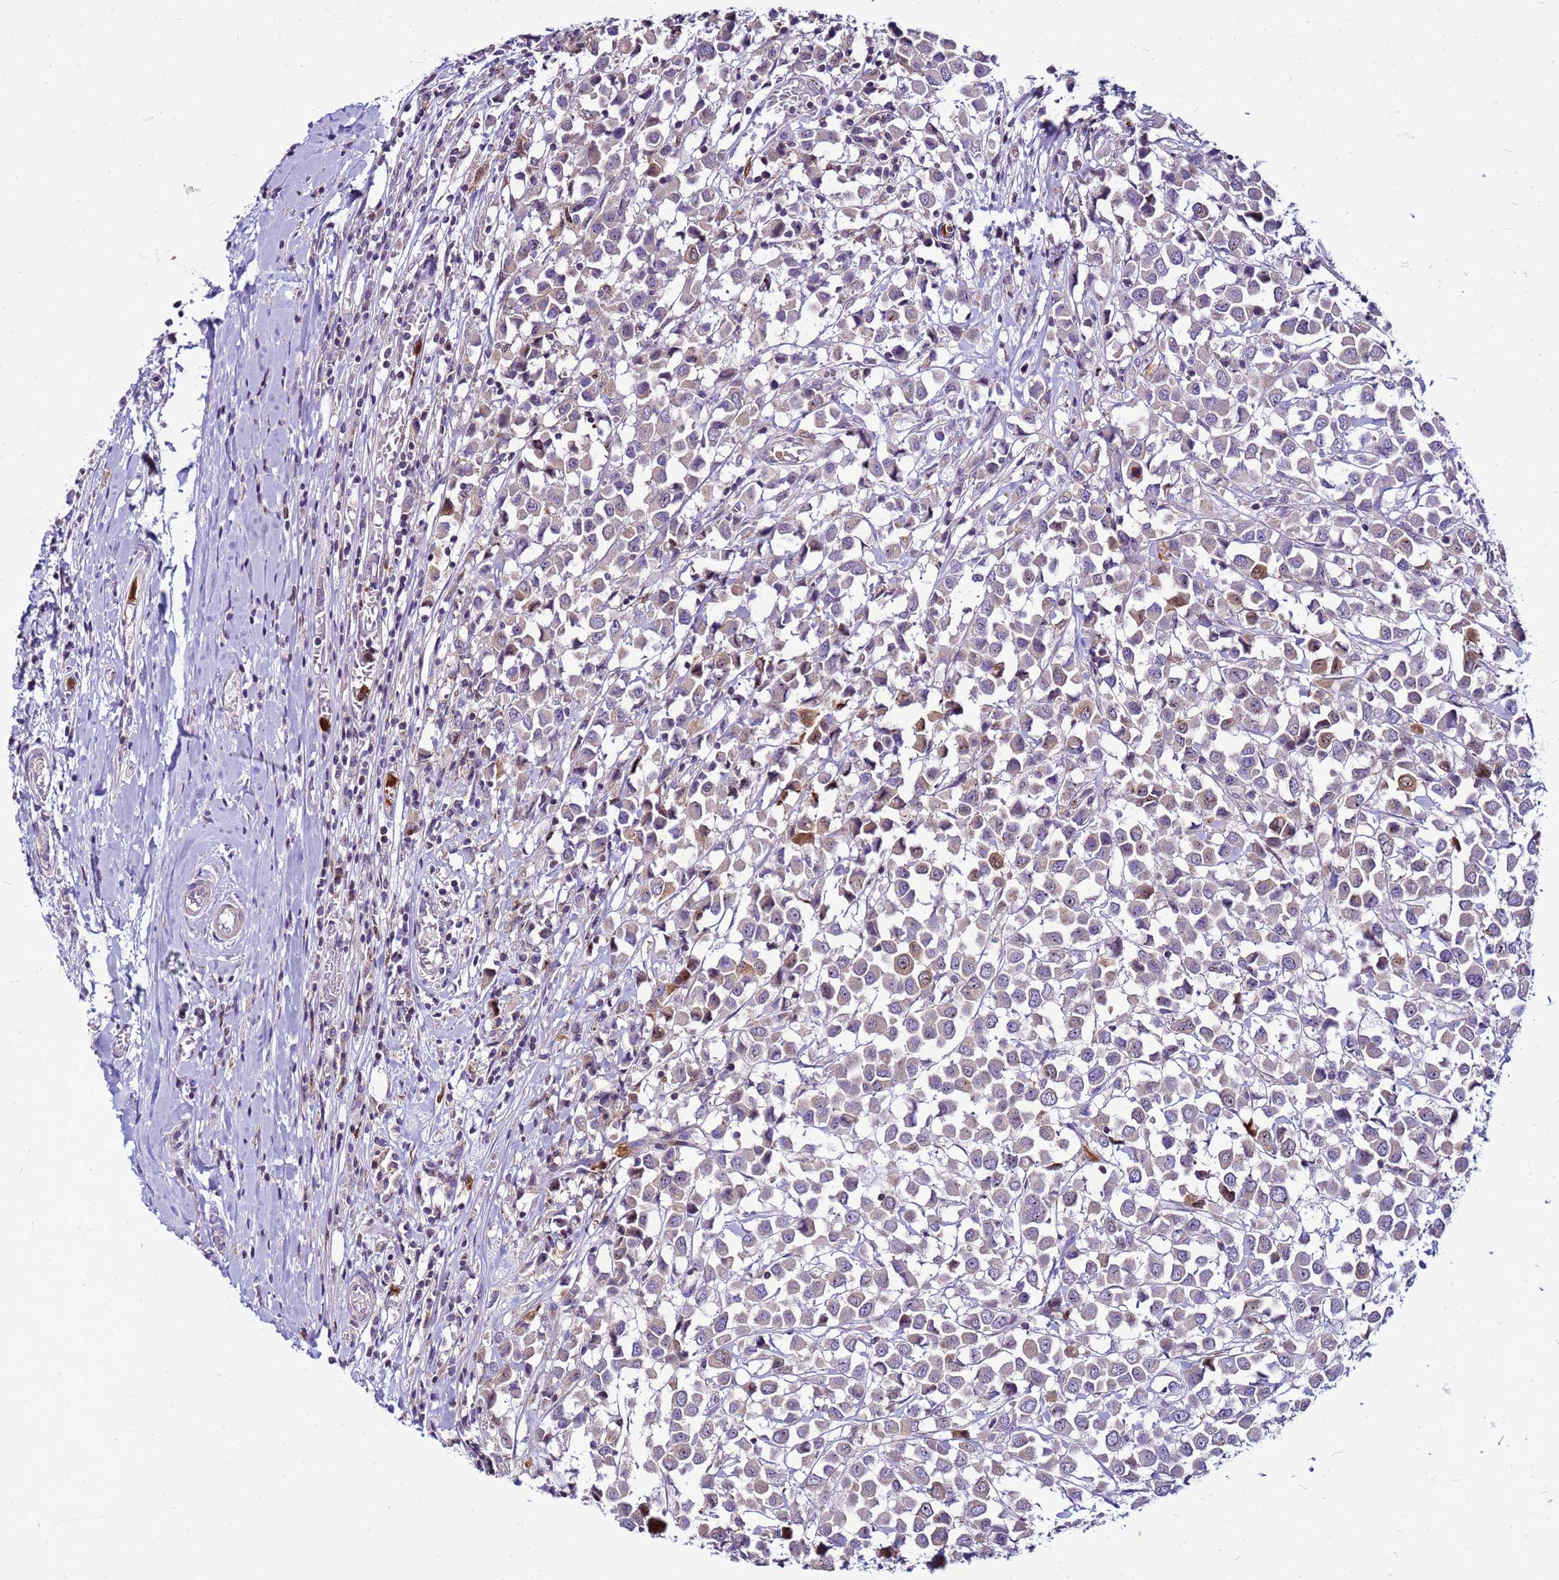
{"staining": {"intensity": "weak", "quantity": "<25%", "location": "cytoplasmic/membranous"}, "tissue": "breast cancer", "cell_type": "Tumor cells", "image_type": "cancer", "snomed": [{"axis": "morphology", "description": "Duct carcinoma"}, {"axis": "topography", "description": "Breast"}], "caption": "IHC of breast infiltrating ductal carcinoma reveals no staining in tumor cells.", "gene": "VPS4B", "patient": {"sex": "female", "age": 61}}